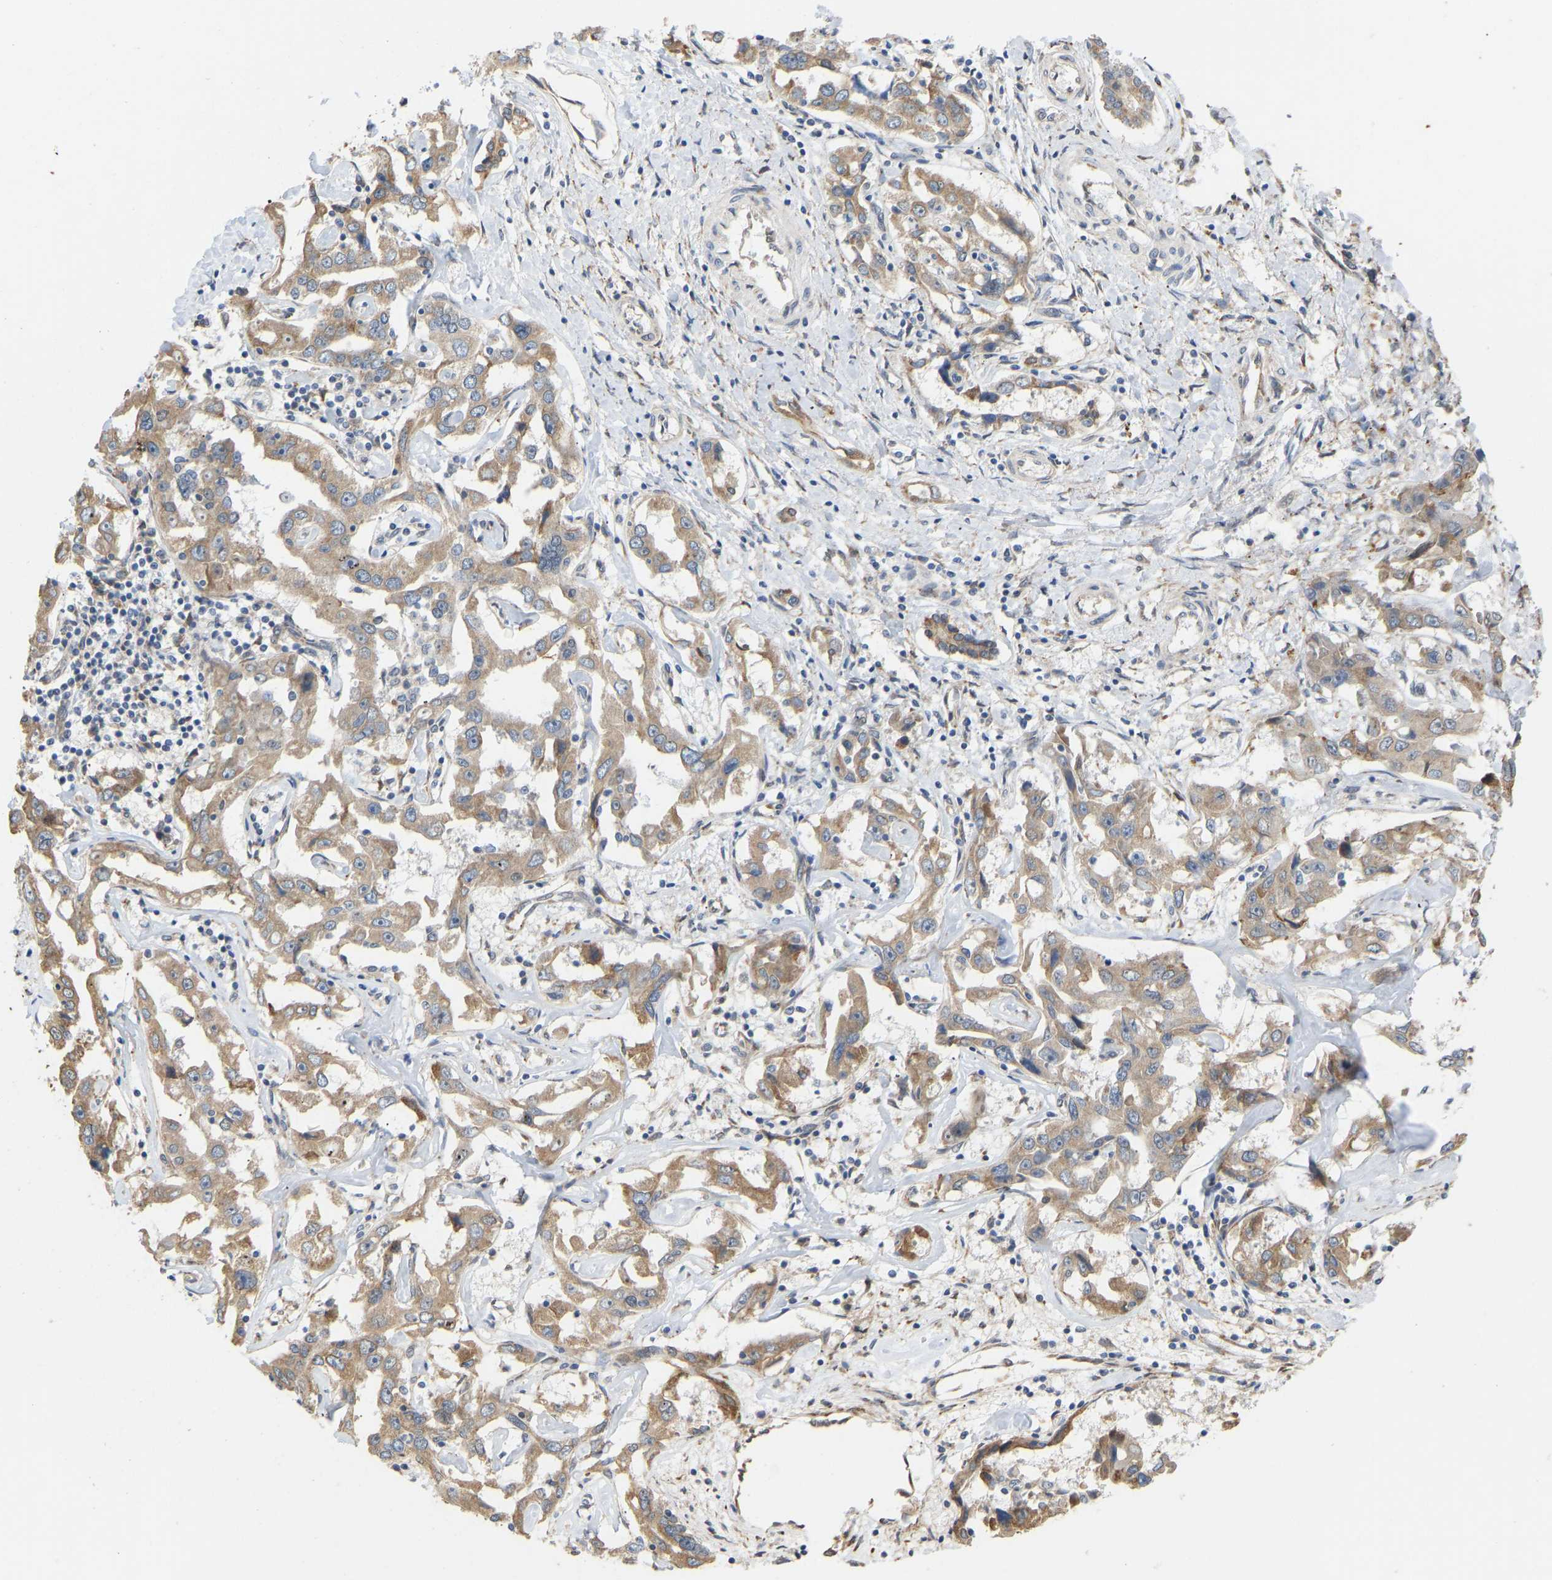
{"staining": {"intensity": "moderate", "quantity": ">75%", "location": "cytoplasmic/membranous"}, "tissue": "liver cancer", "cell_type": "Tumor cells", "image_type": "cancer", "snomed": [{"axis": "morphology", "description": "Cholangiocarcinoma"}, {"axis": "topography", "description": "Liver"}], "caption": "This photomicrograph demonstrates IHC staining of human liver cancer (cholangiocarcinoma), with medium moderate cytoplasmic/membranous positivity in about >75% of tumor cells.", "gene": "BEND3", "patient": {"sex": "male", "age": 59}}